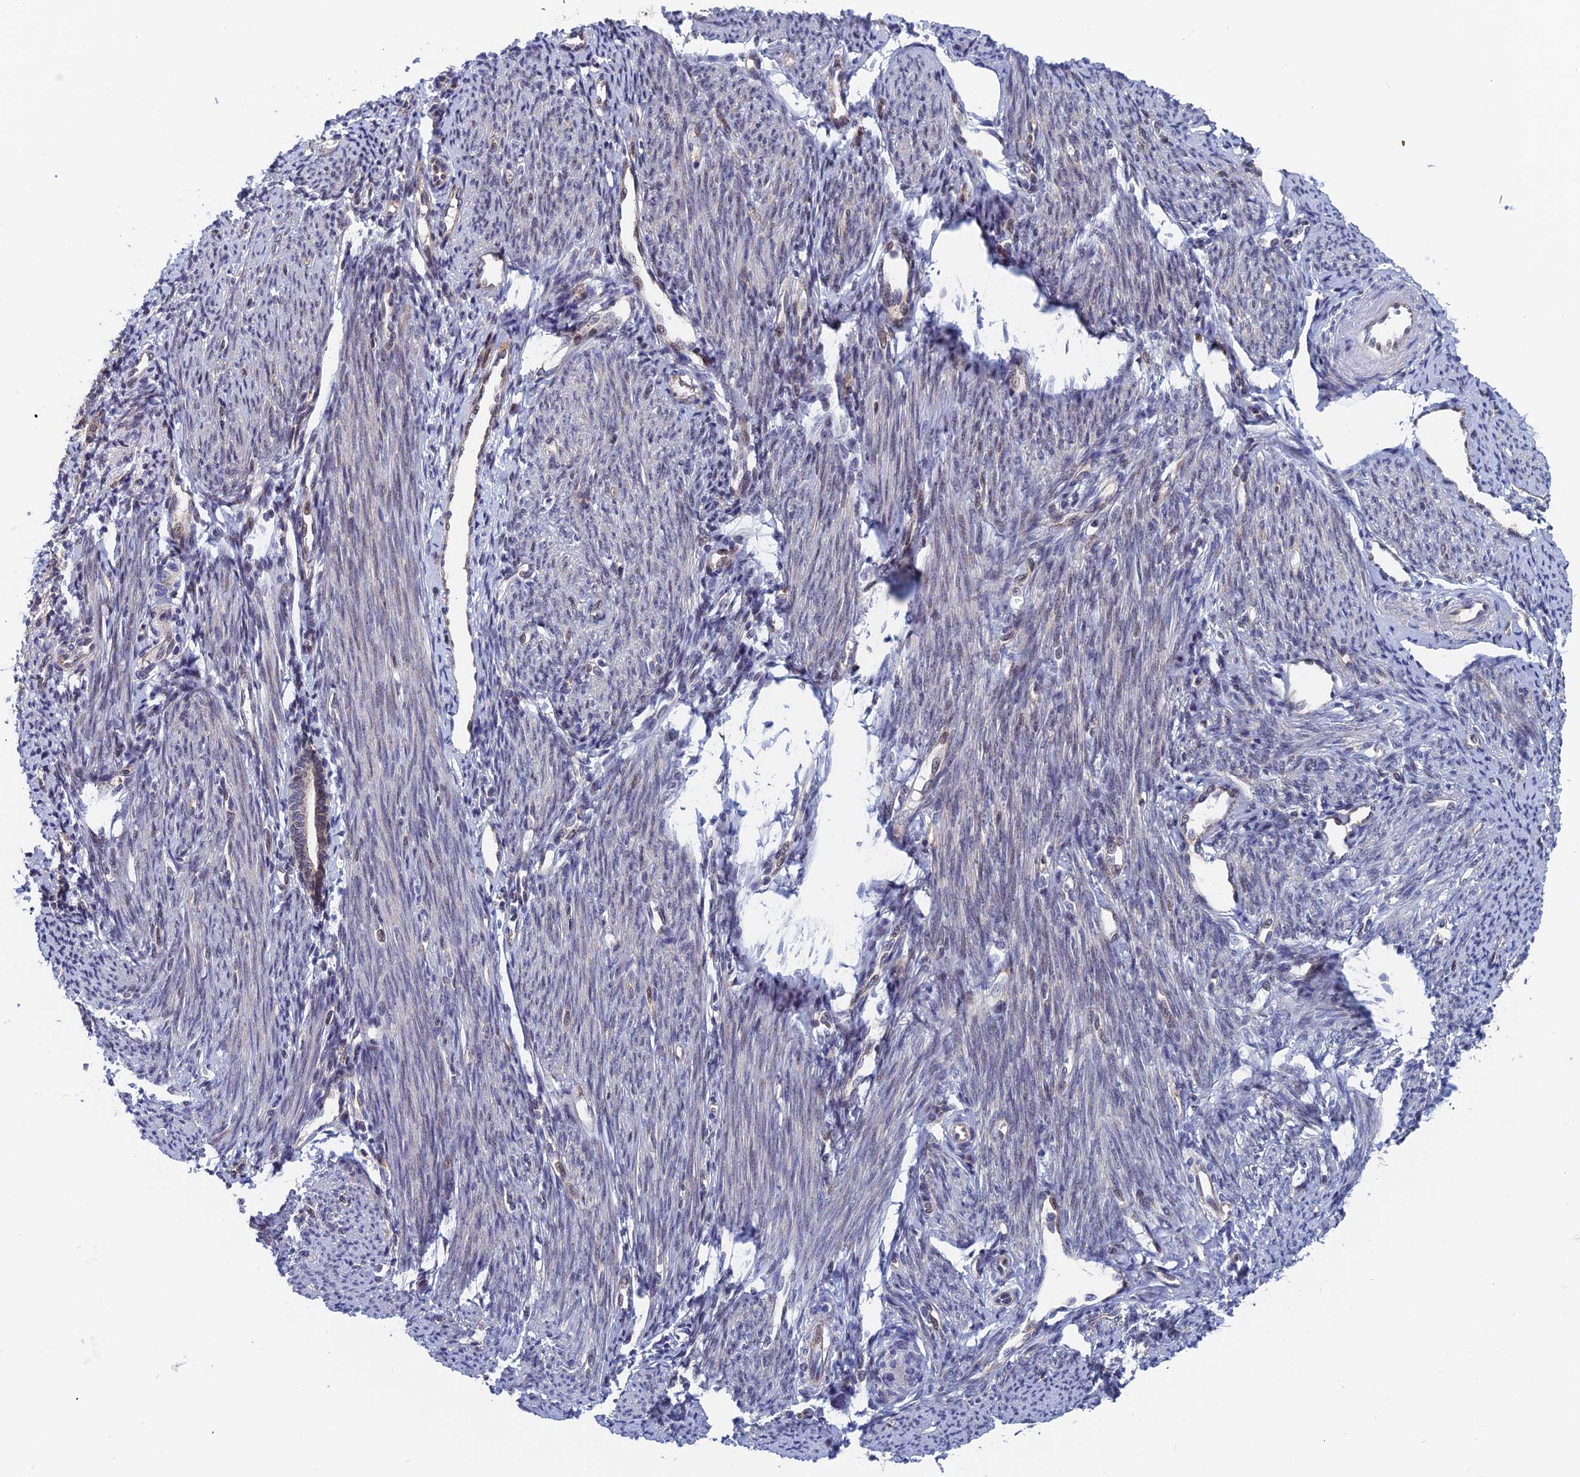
{"staining": {"intensity": "negative", "quantity": "none", "location": "none"}, "tissue": "endometrium", "cell_type": "Cells in endometrial stroma", "image_type": "normal", "snomed": [{"axis": "morphology", "description": "Normal tissue, NOS"}, {"axis": "topography", "description": "Endometrium"}], "caption": "High power microscopy photomicrograph of an immunohistochemistry (IHC) photomicrograph of benign endometrium, revealing no significant expression in cells in endometrial stroma. (Immunohistochemistry (ihc), brightfield microscopy, high magnification).", "gene": "IGBP1", "patient": {"sex": "female", "age": 56}}